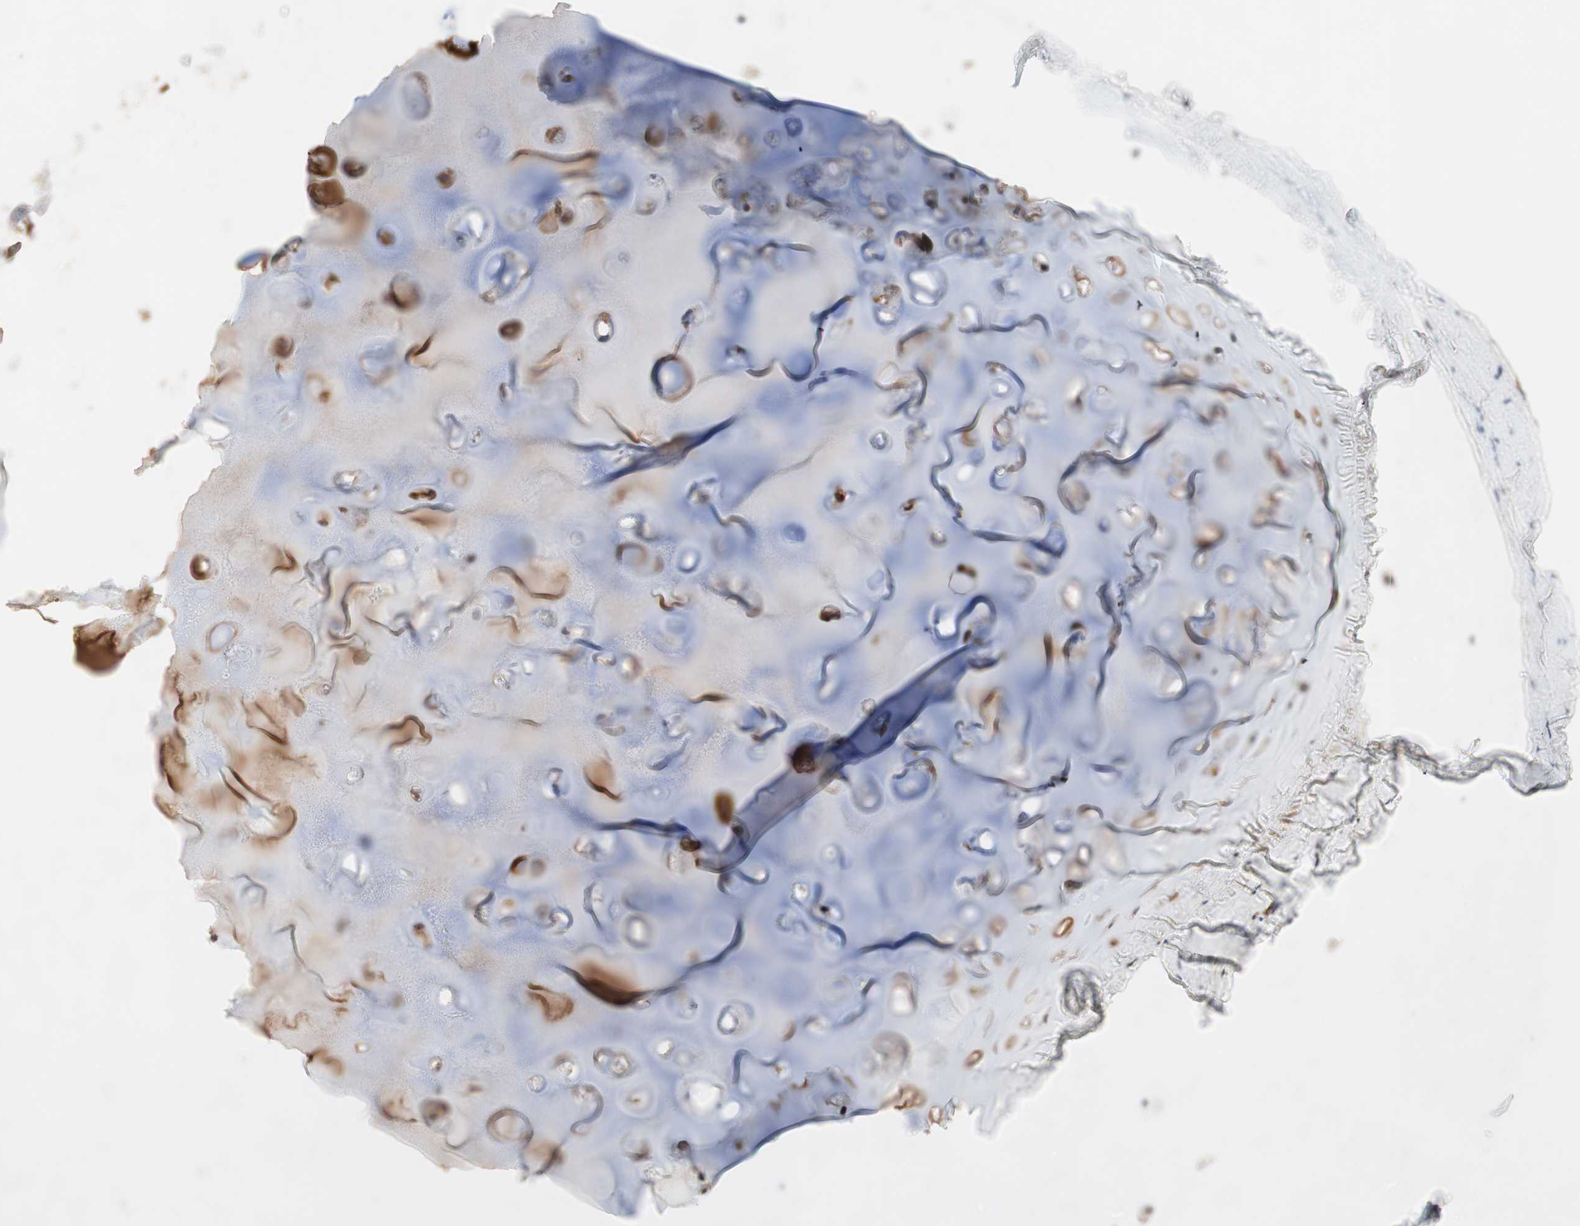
{"staining": {"intensity": "moderate", "quantity": ">75%", "location": "cytoplasmic/membranous,nuclear"}, "tissue": "adipose tissue", "cell_type": "Adipocytes", "image_type": "normal", "snomed": [{"axis": "morphology", "description": "Normal tissue, NOS"}, {"axis": "topography", "description": "Cartilage tissue"}, {"axis": "topography", "description": "Bronchus"}], "caption": "This is a photomicrograph of immunohistochemistry staining of normal adipose tissue, which shows moderate staining in the cytoplasmic/membranous,nuclear of adipocytes.", "gene": "FBXO44", "patient": {"sex": "female", "age": 73}}